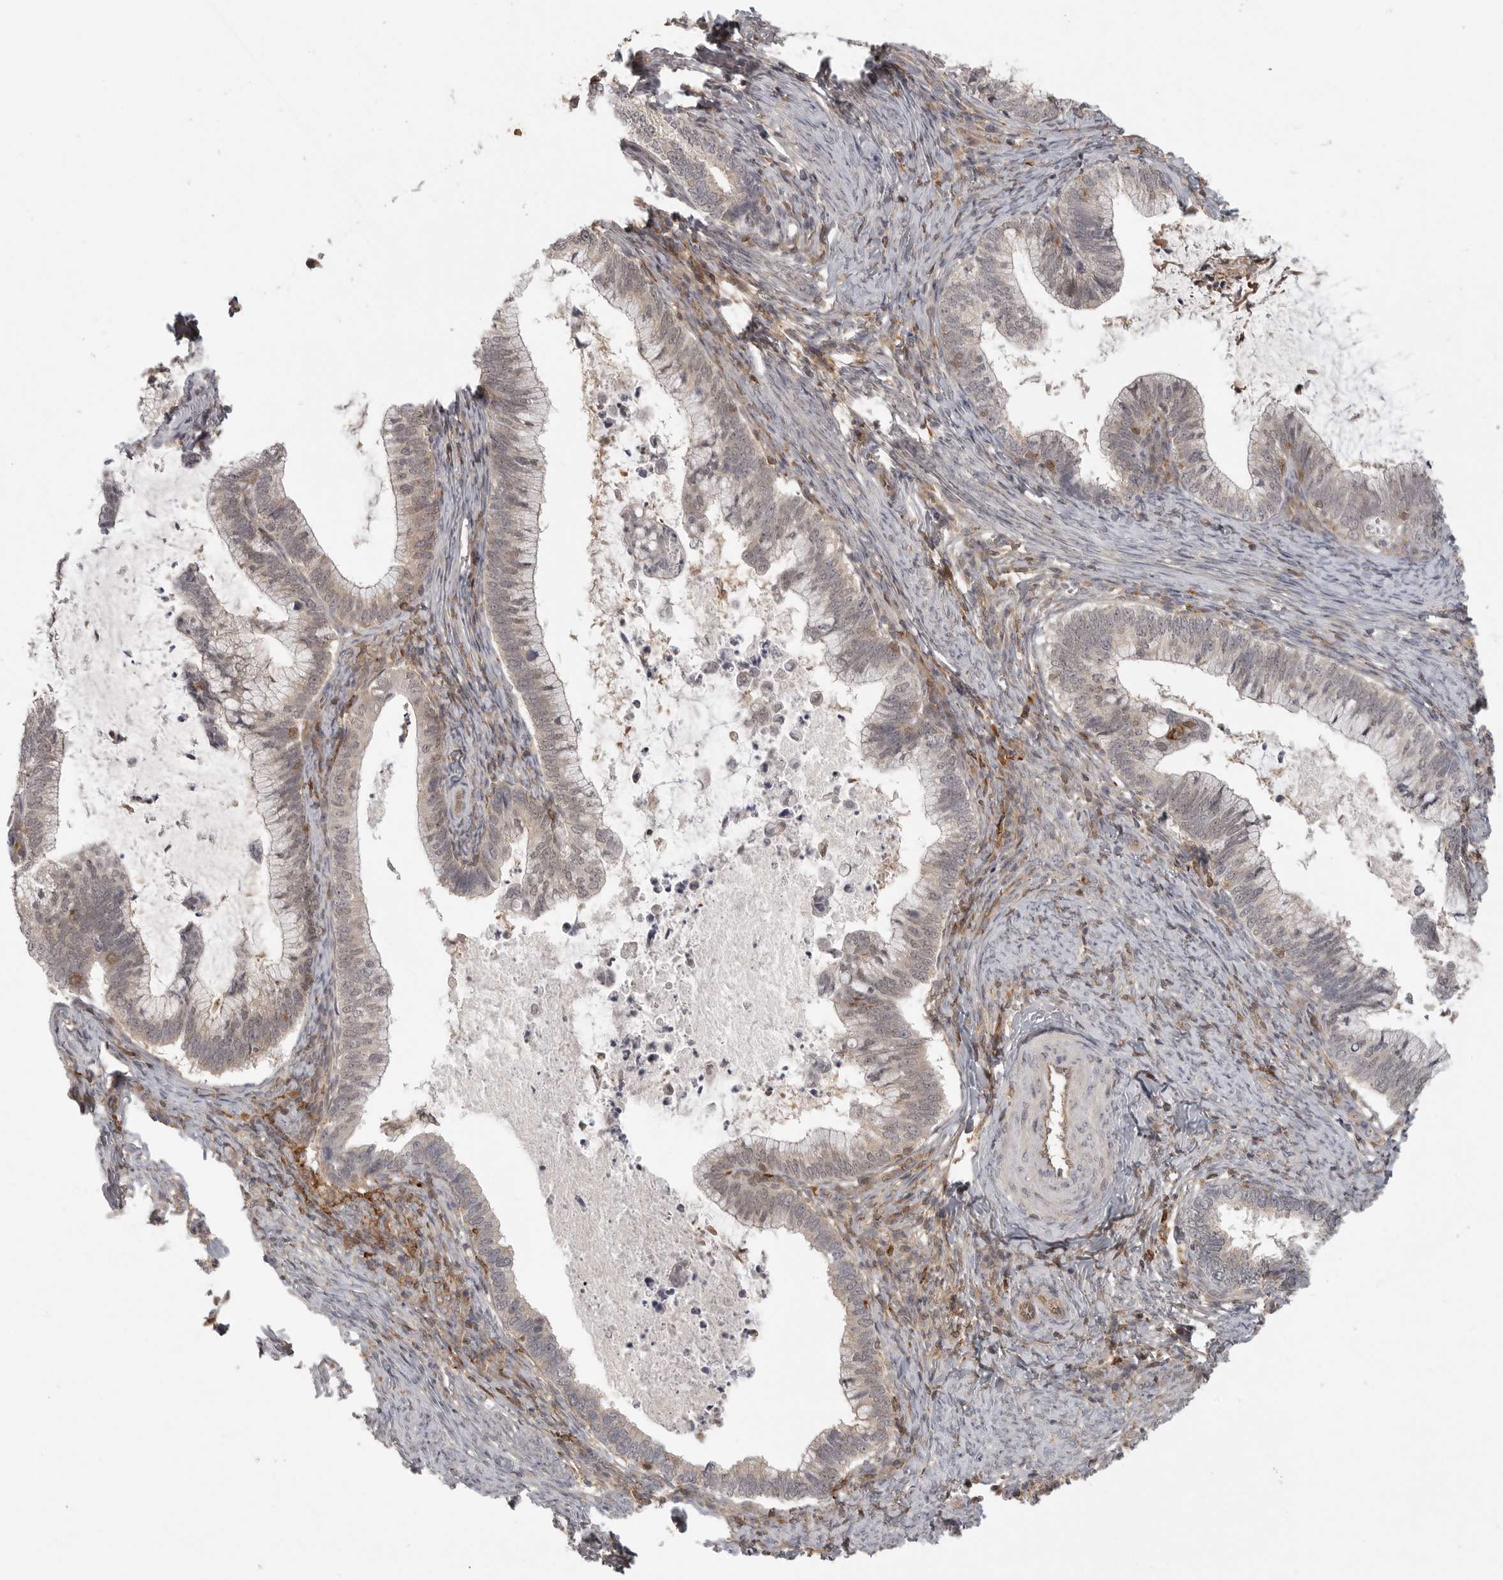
{"staining": {"intensity": "weak", "quantity": "<25%", "location": "cytoplasmic/membranous"}, "tissue": "cervical cancer", "cell_type": "Tumor cells", "image_type": "cancer", "snomed": [{"axis": "morphology", "description": "Adenocarcinoma, NOS"}, {"axis": "topography", "description": "Cervix"}], "caption": "Immunohistochemistry image of human cervical cancer (adenocarcinoma) stained for a protein (brown), which displays no positivity in tumor cells. The staining was performed using DAB (3,3'-diaminobenzidine) to visualize the protein expression in brown, while the nuclei were stained in blue with hematoxylin (Magnification: 20x).", "gene": "DBNL", "patient": {"sex": "female", "age": 36}}